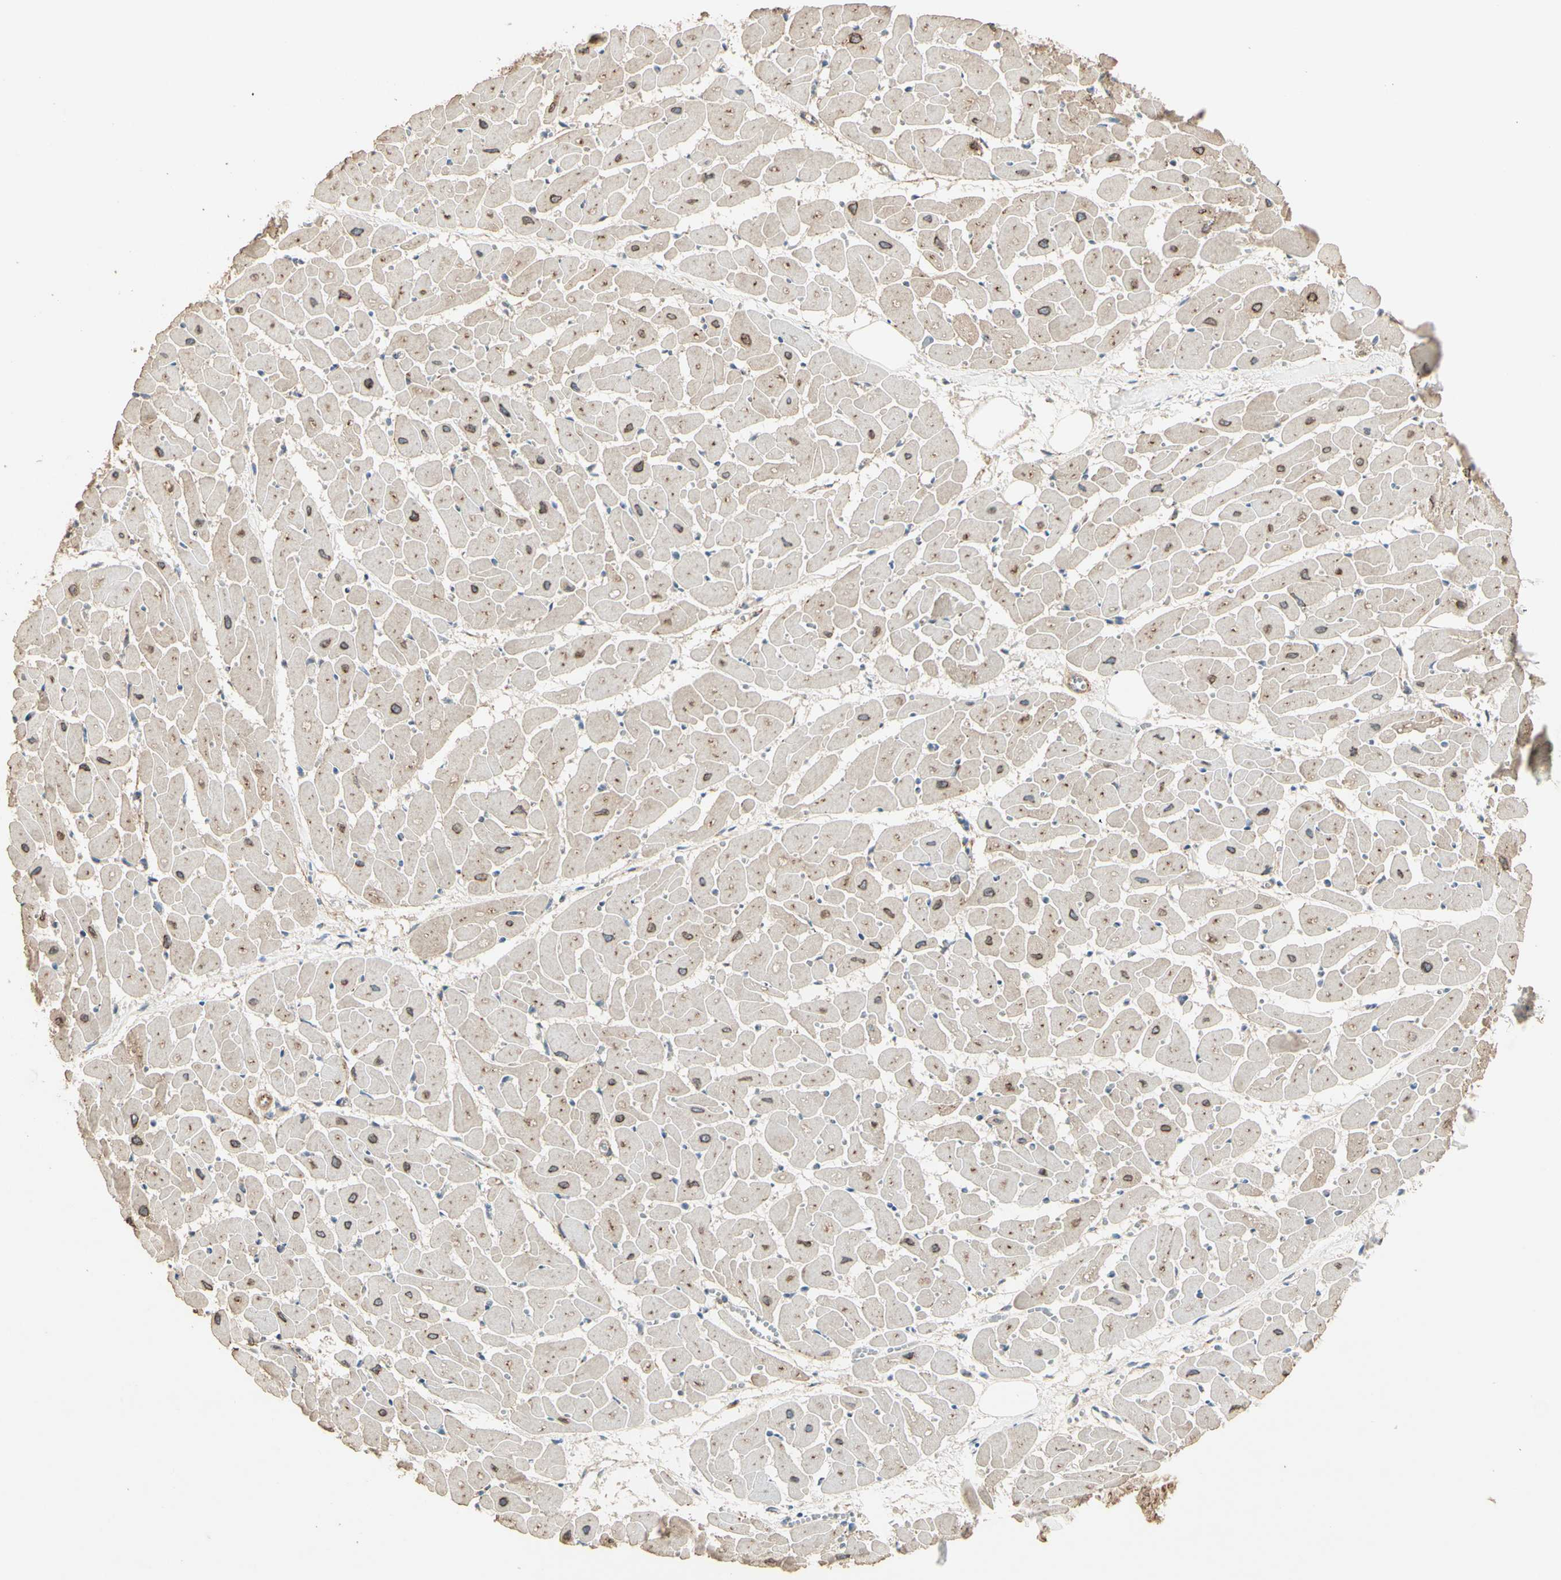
{"staining": {"intensity": "moderate", "quantity": "25%-75%", "location": "cytoplasmic/membranous"}, "tissue": "heart muscle", "cell_type": "Cardiomyocytes", "image_type": "normal", "snomed": [{"axis": "morphology", "description": "Normal tissue, NOS"}, {"axis": "topography", "description": "Heart"}], "caption": "An IHC image of normal tissue is shown. Protein staining in brown labels moderate cytoplasmic/membranous positivity in heart muscle within cardiomyocytes.", "gene": "AKAP9", "patient": {"sex": "female", "age": 19}}